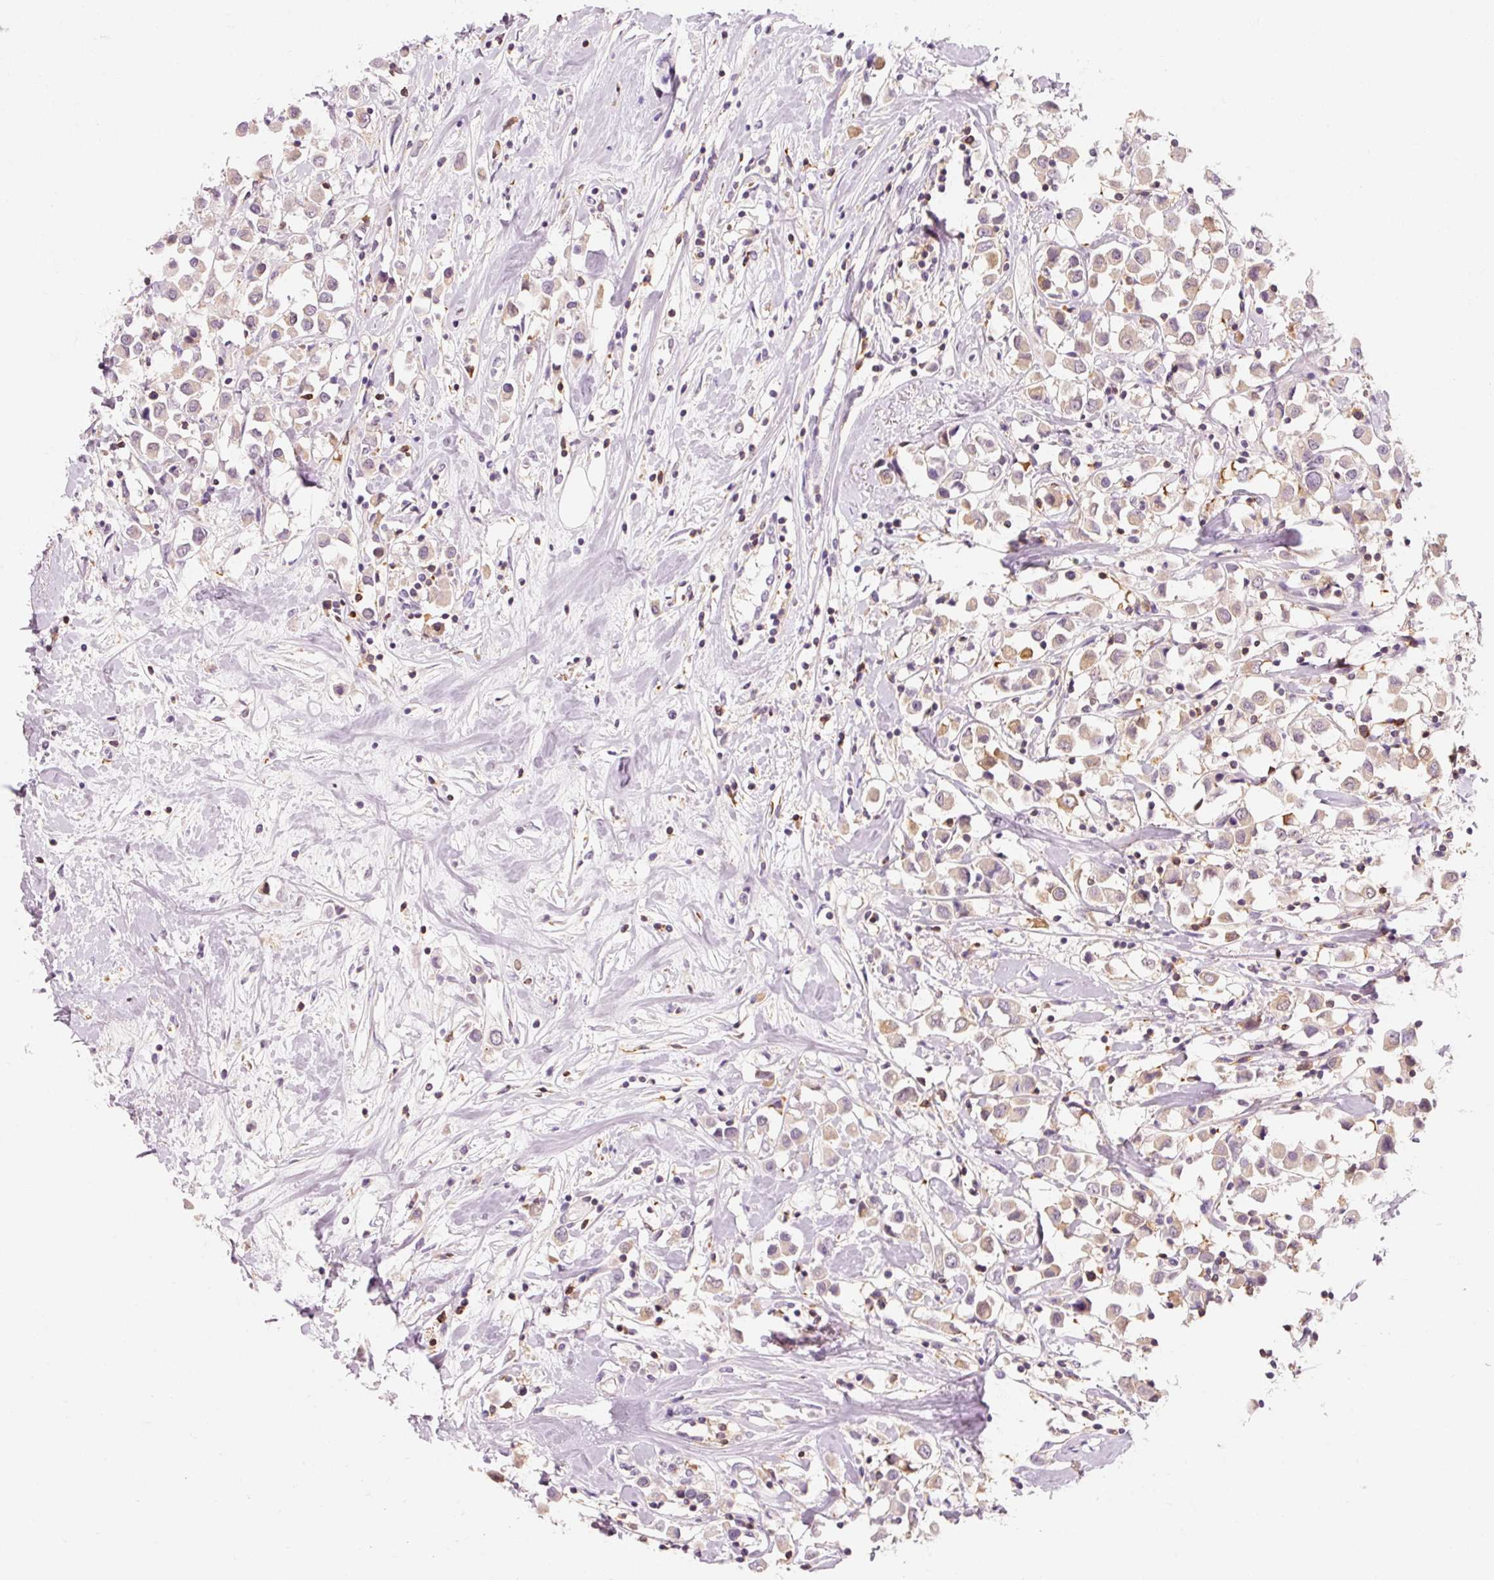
{"staining": {"intensity": "weak", "quantity": ">75%", "location": "cytoplasmic/membranous"}, "tissue": "breast cancer", "cell_type": "Tumor cells", "image_type": "cancer", "snomed": [{"axis": "morphology", "description": "Duct carcinoma"}, {"axis": "topography", "description": "Breast"}], "caption": "Protein staining of breast cancer tissue demonstrates weak cytoplasmic/membranous expression in about >75% of tumor cells.", "gene": "OR8K1", "patient": {"sex": "female", "age": 61}}